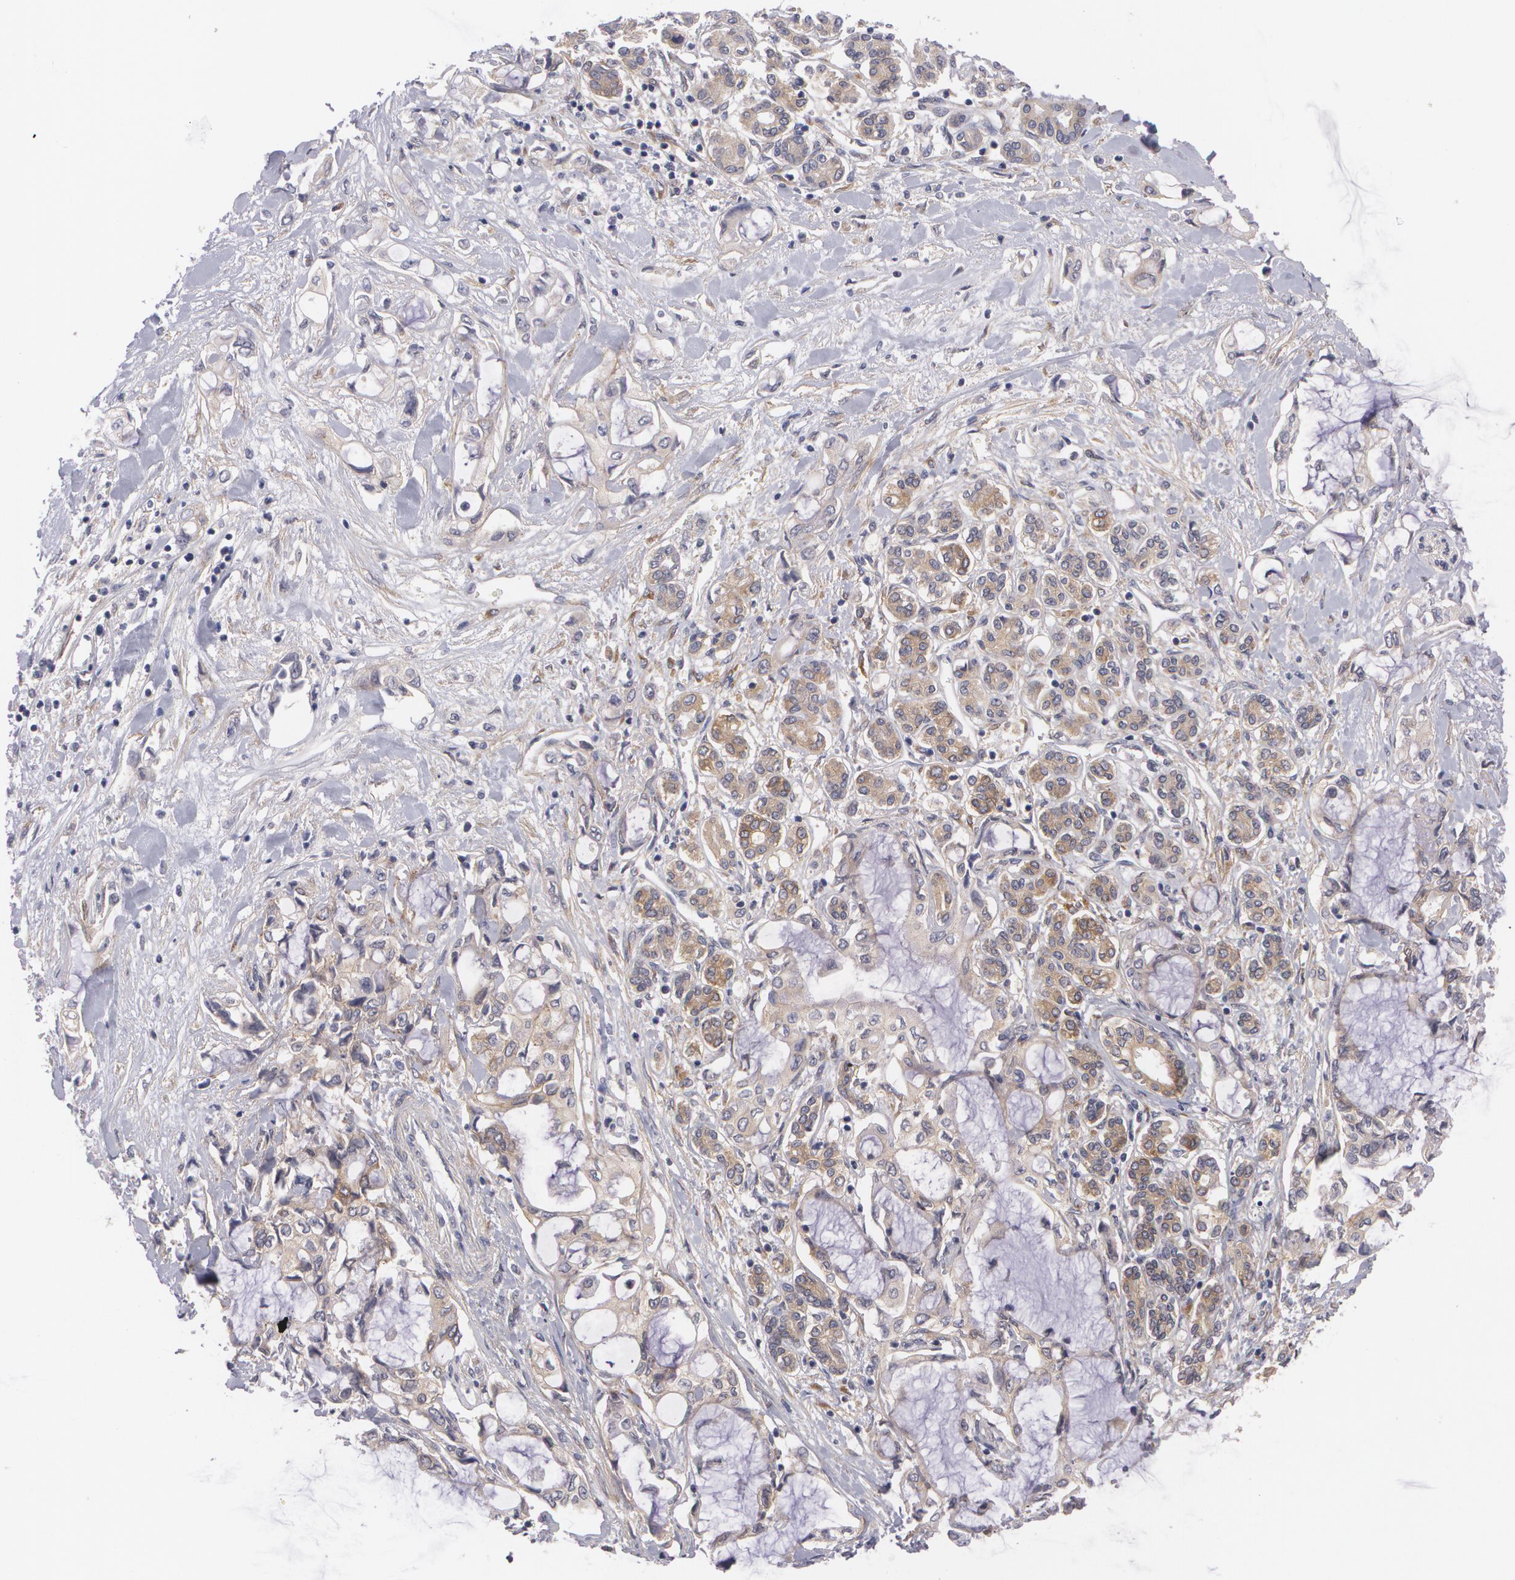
{"staining": {"intensity": "weak", "quantity": "25%-75%", "location": "cytoplasmic/membranous"}, "tissue": "pancreatic cancer", "cell_type": "Tumor cells", "image_type": "cancer", "snomed": [{"axis": "morphology", "description": "Adenocarcinoma, NOS"}, {"axis": "topography", "description": "Pancreas"}], "caption": "DAB immunohistochemical staining of pancreatic cancer (adenocarcinoma) exhibits weak cytoplasmic/membranous protein expression in approximately 25%-75% of tumor cells.", "gene": "CASK", "patient": {"sex": "female", "age": 70}}